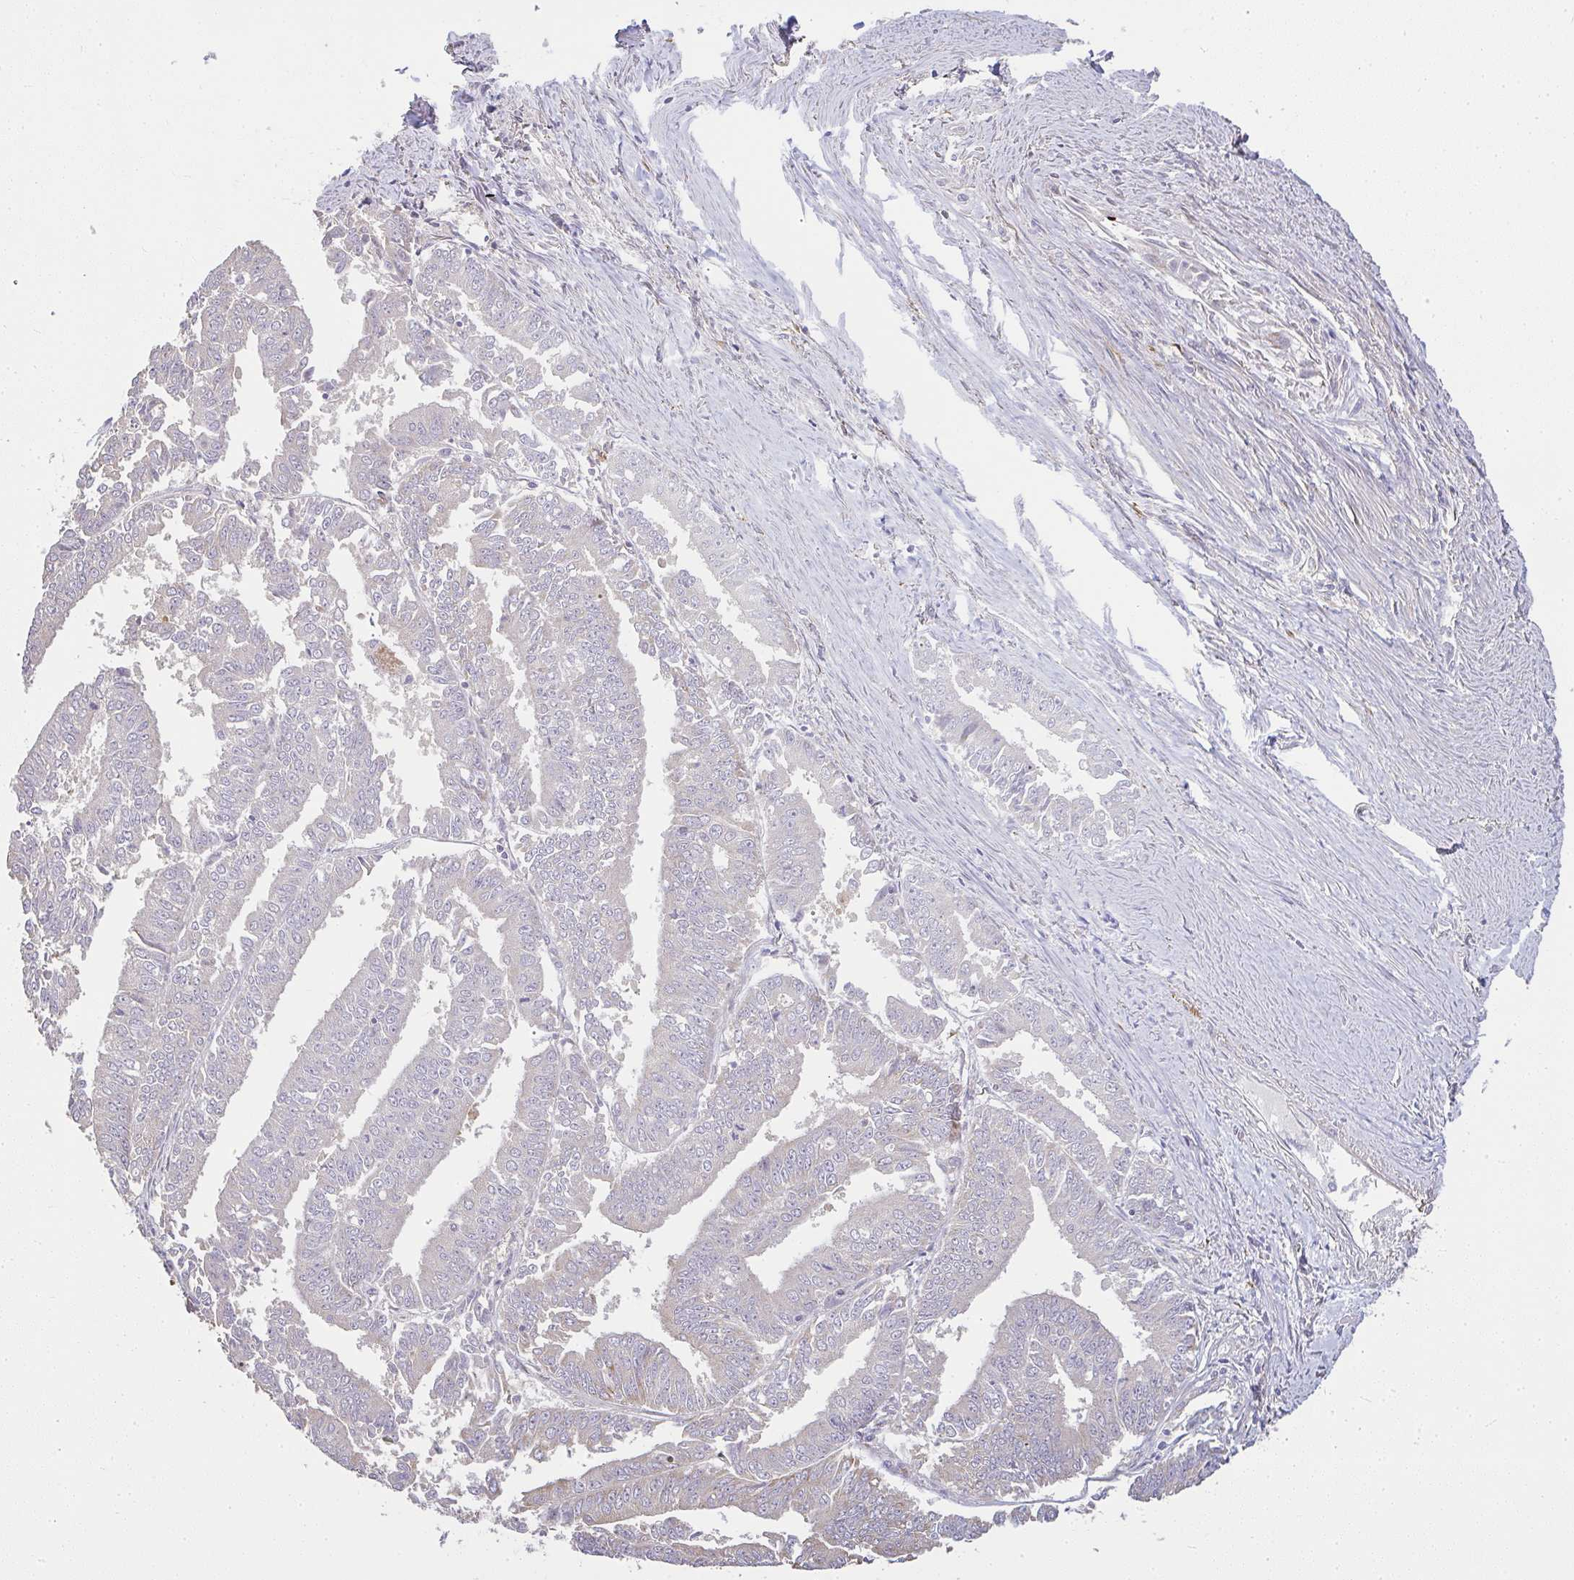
{"staining": {"intensity": "negative", "quantity": "none", "location": "none"}, "tissue": "endometrial cancer", "cell_type": "Tumor cells", "image_type": "cancer", "snomed": [{"axis": "morphology", "description": "Adenocarcinoma, NOS"}, {"axis": "topography", "description": "Endometrium"}], "caption": "Adenocarcinoma (endometrial) was stained to show a protein in brown. There is no significant positivity in tumor cells.", "gene": "BRINP3", "patient": {"sex": "female", "age": 73}}